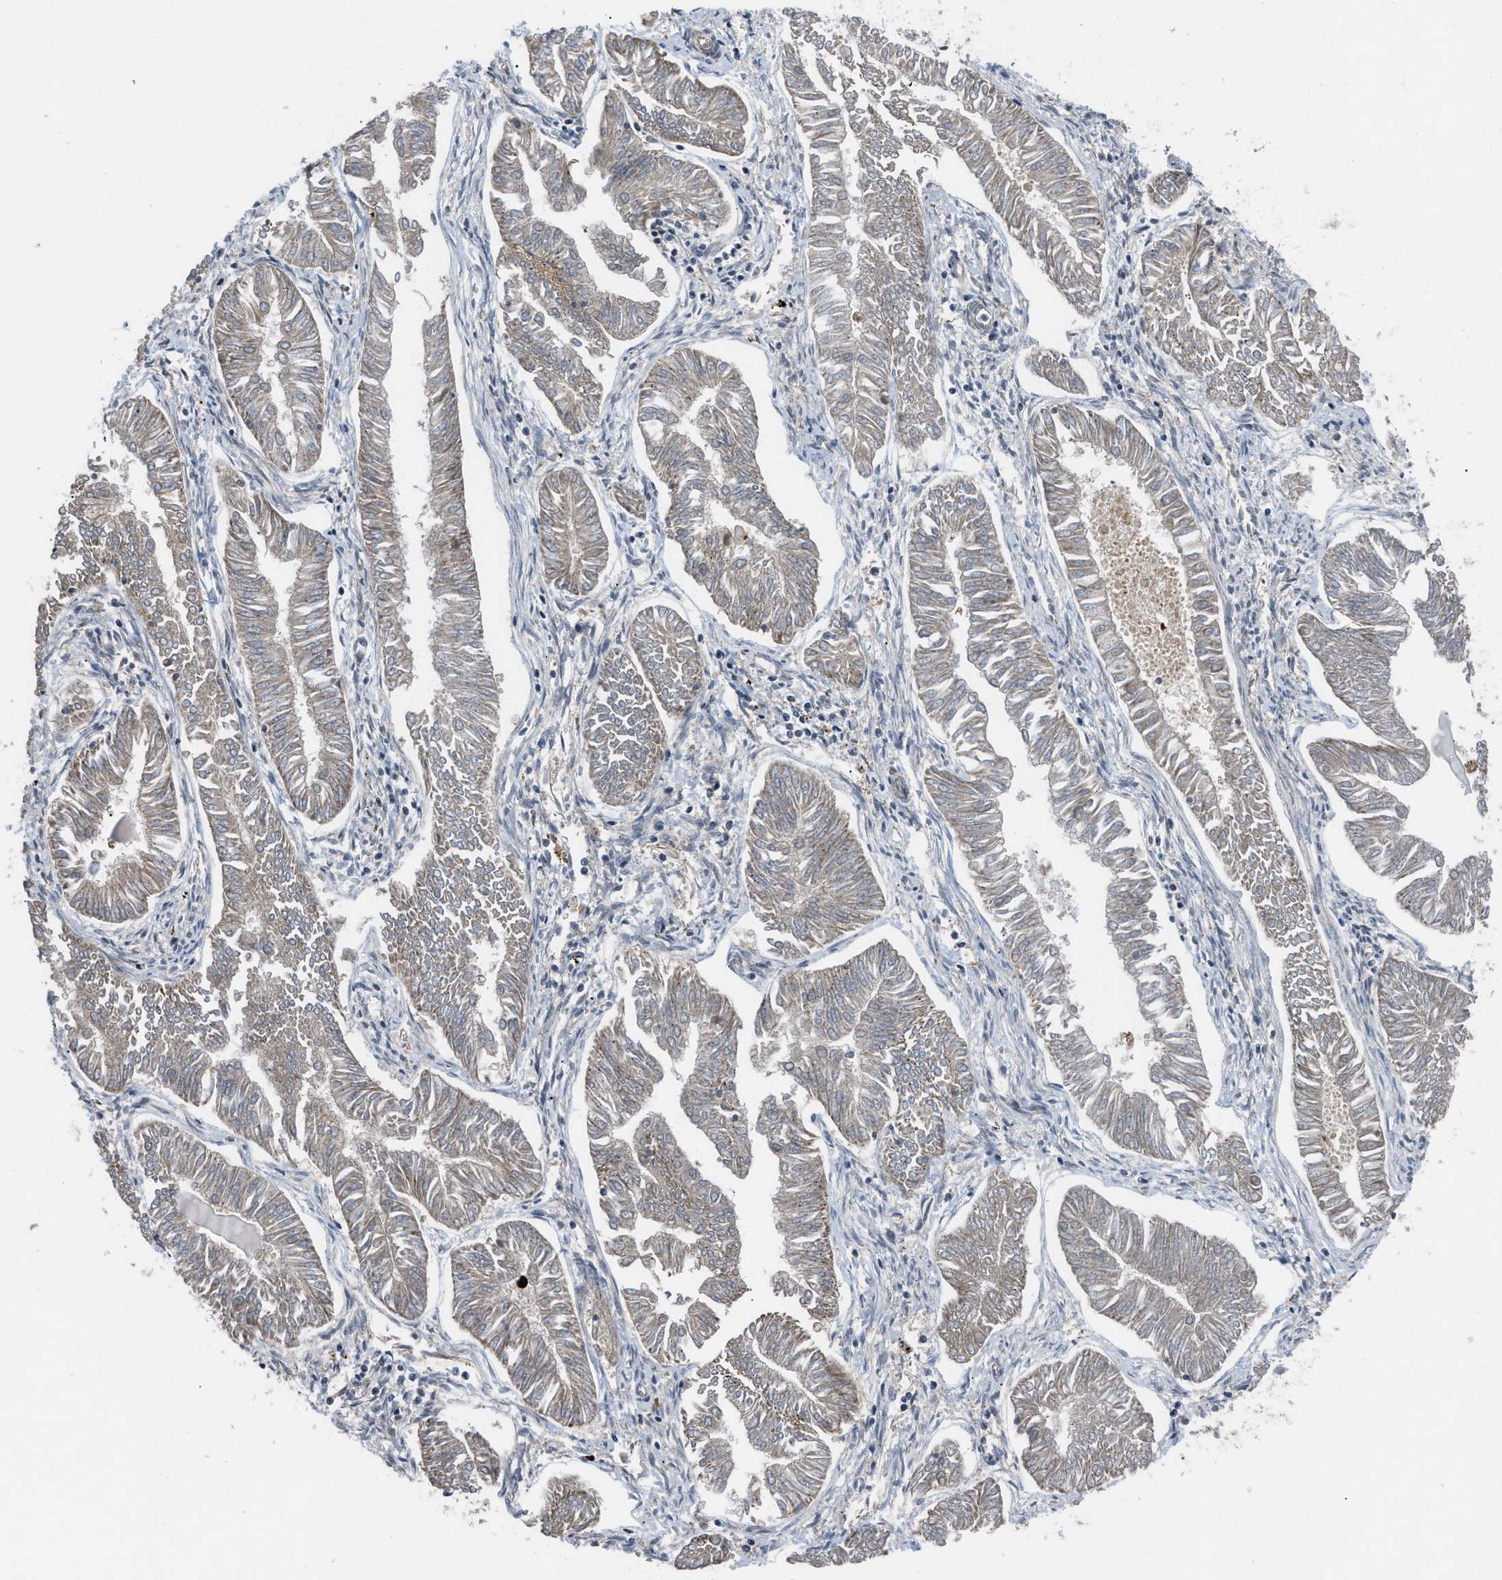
{"staining": {"intensity": "weak", "quantity": ">75%", "location": "cytoplasmic/membranous"}, "tissue": "endometrial cancer", "cell_type": "Tumor cells", "image_type": "cancer", "snomed": [{"axis": "morphology", "description": "Adenocarcinoma, NOS"}, {"axis": "topography", "description": "Endometrium"}], "caption": "Human adenocarcinoma (endometrial) stained with a brown dye reveals weak cytoplasmic/membranous positive expression in approximately >75% of tumor cells.", "gene": "AP3M2", "patient": {"sex": "female", "age": 53}}